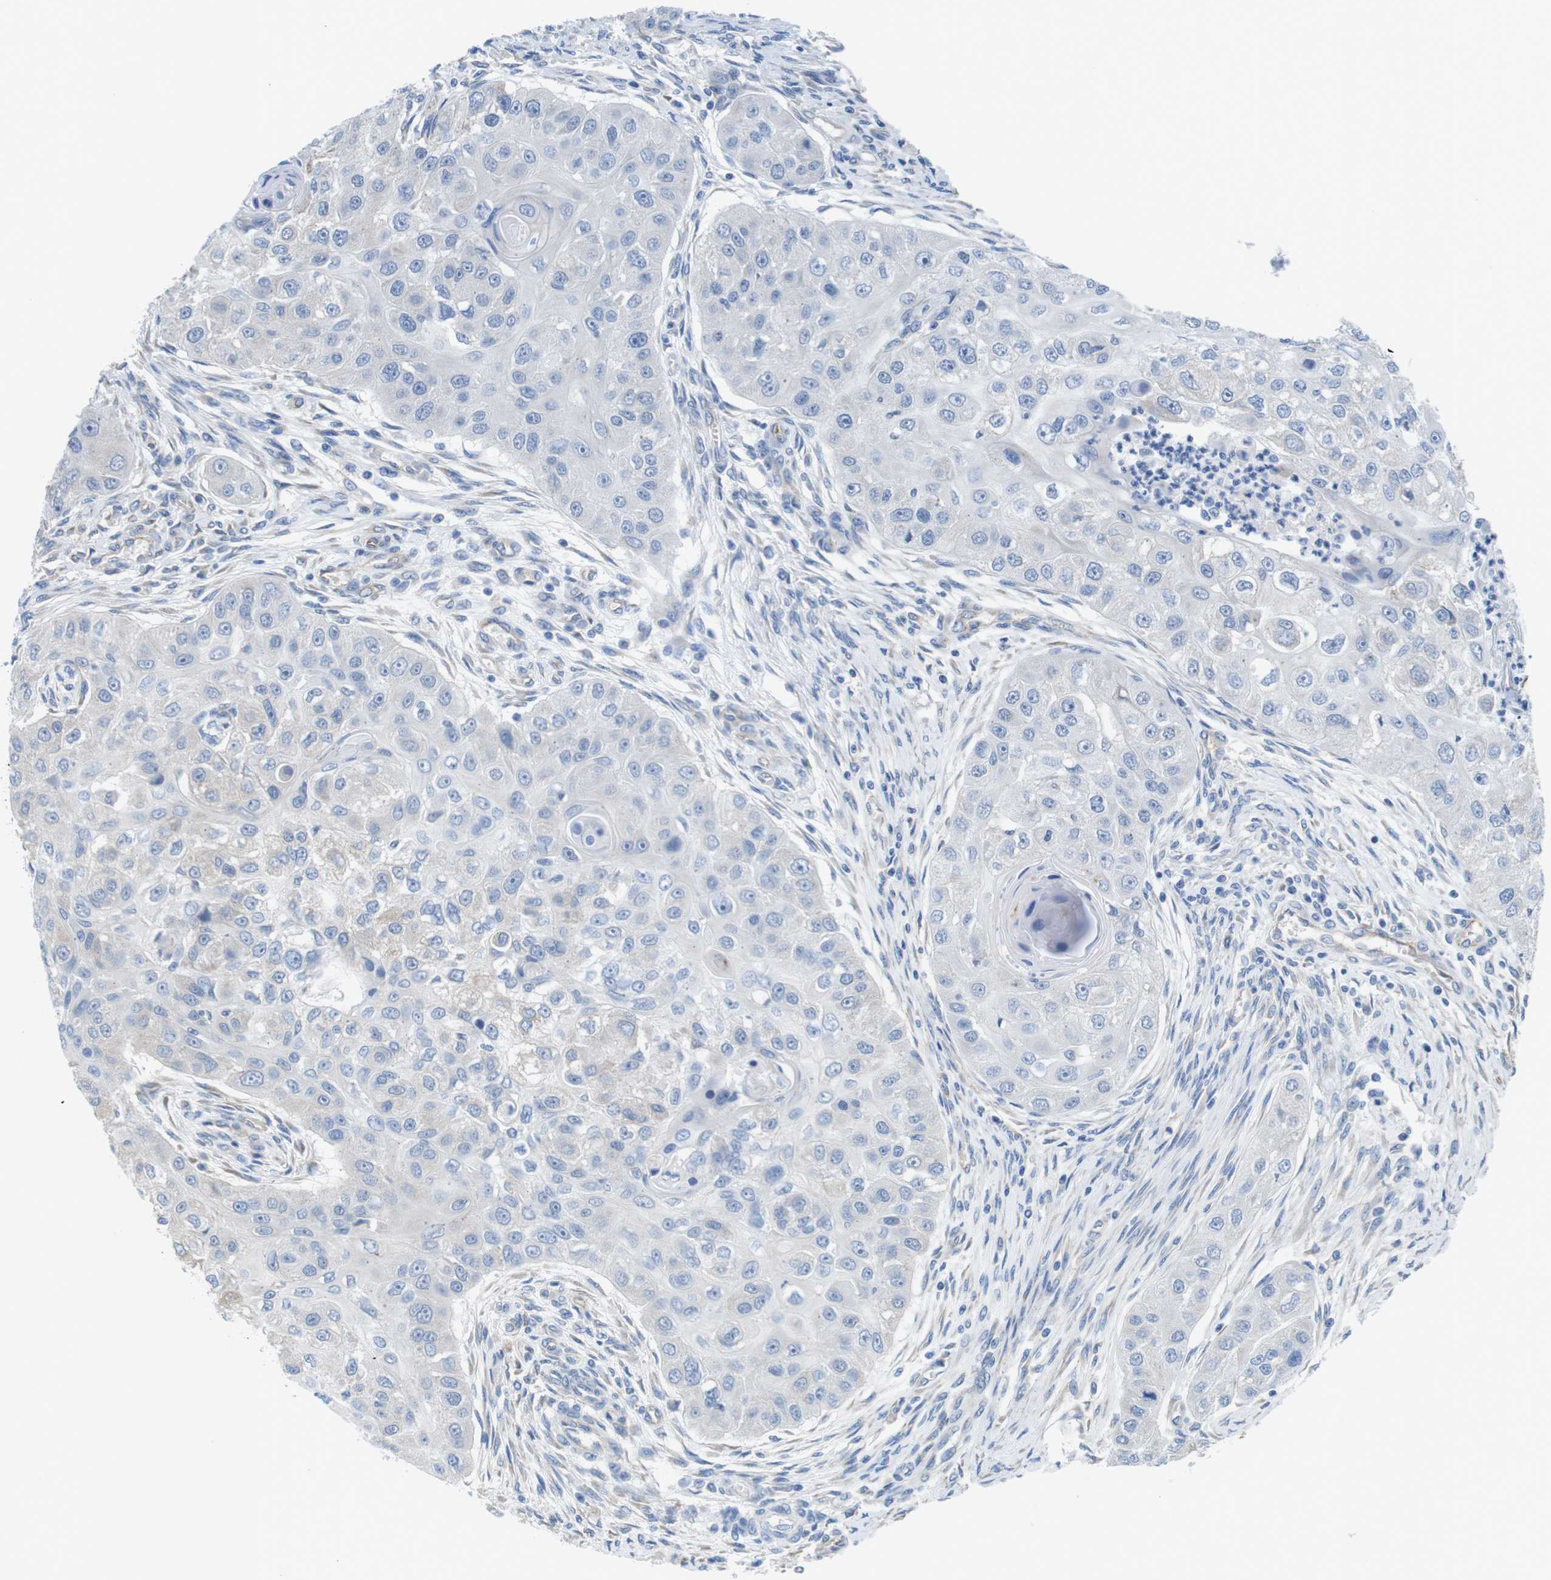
{"staining": {"intensity": "negative", "quantity": "none", "location": "none"}, "tissue": "head and neck cancer", "cell_type": "Tumor cells", "image_type": "cancer", "snomed": [{"axis": "morphology", "description": "Normal tissue, NOS"}, {"axis": "morphology", "description": "Squamous cell carcinoma, NOS"}, {"axis": "topography", "description": "Skeletal muscle"}, {"axis": "topography", "description": "Head-Neck"}], "caption": "Immunohistochemical staining of human head and neck squamous cell carcinoma reveals no significant positivity in tumor cells. (IHC, brightfield microscopy, high magnification).", "gene": "CDH8", "patient": {"sex": "male", "age": 51}}